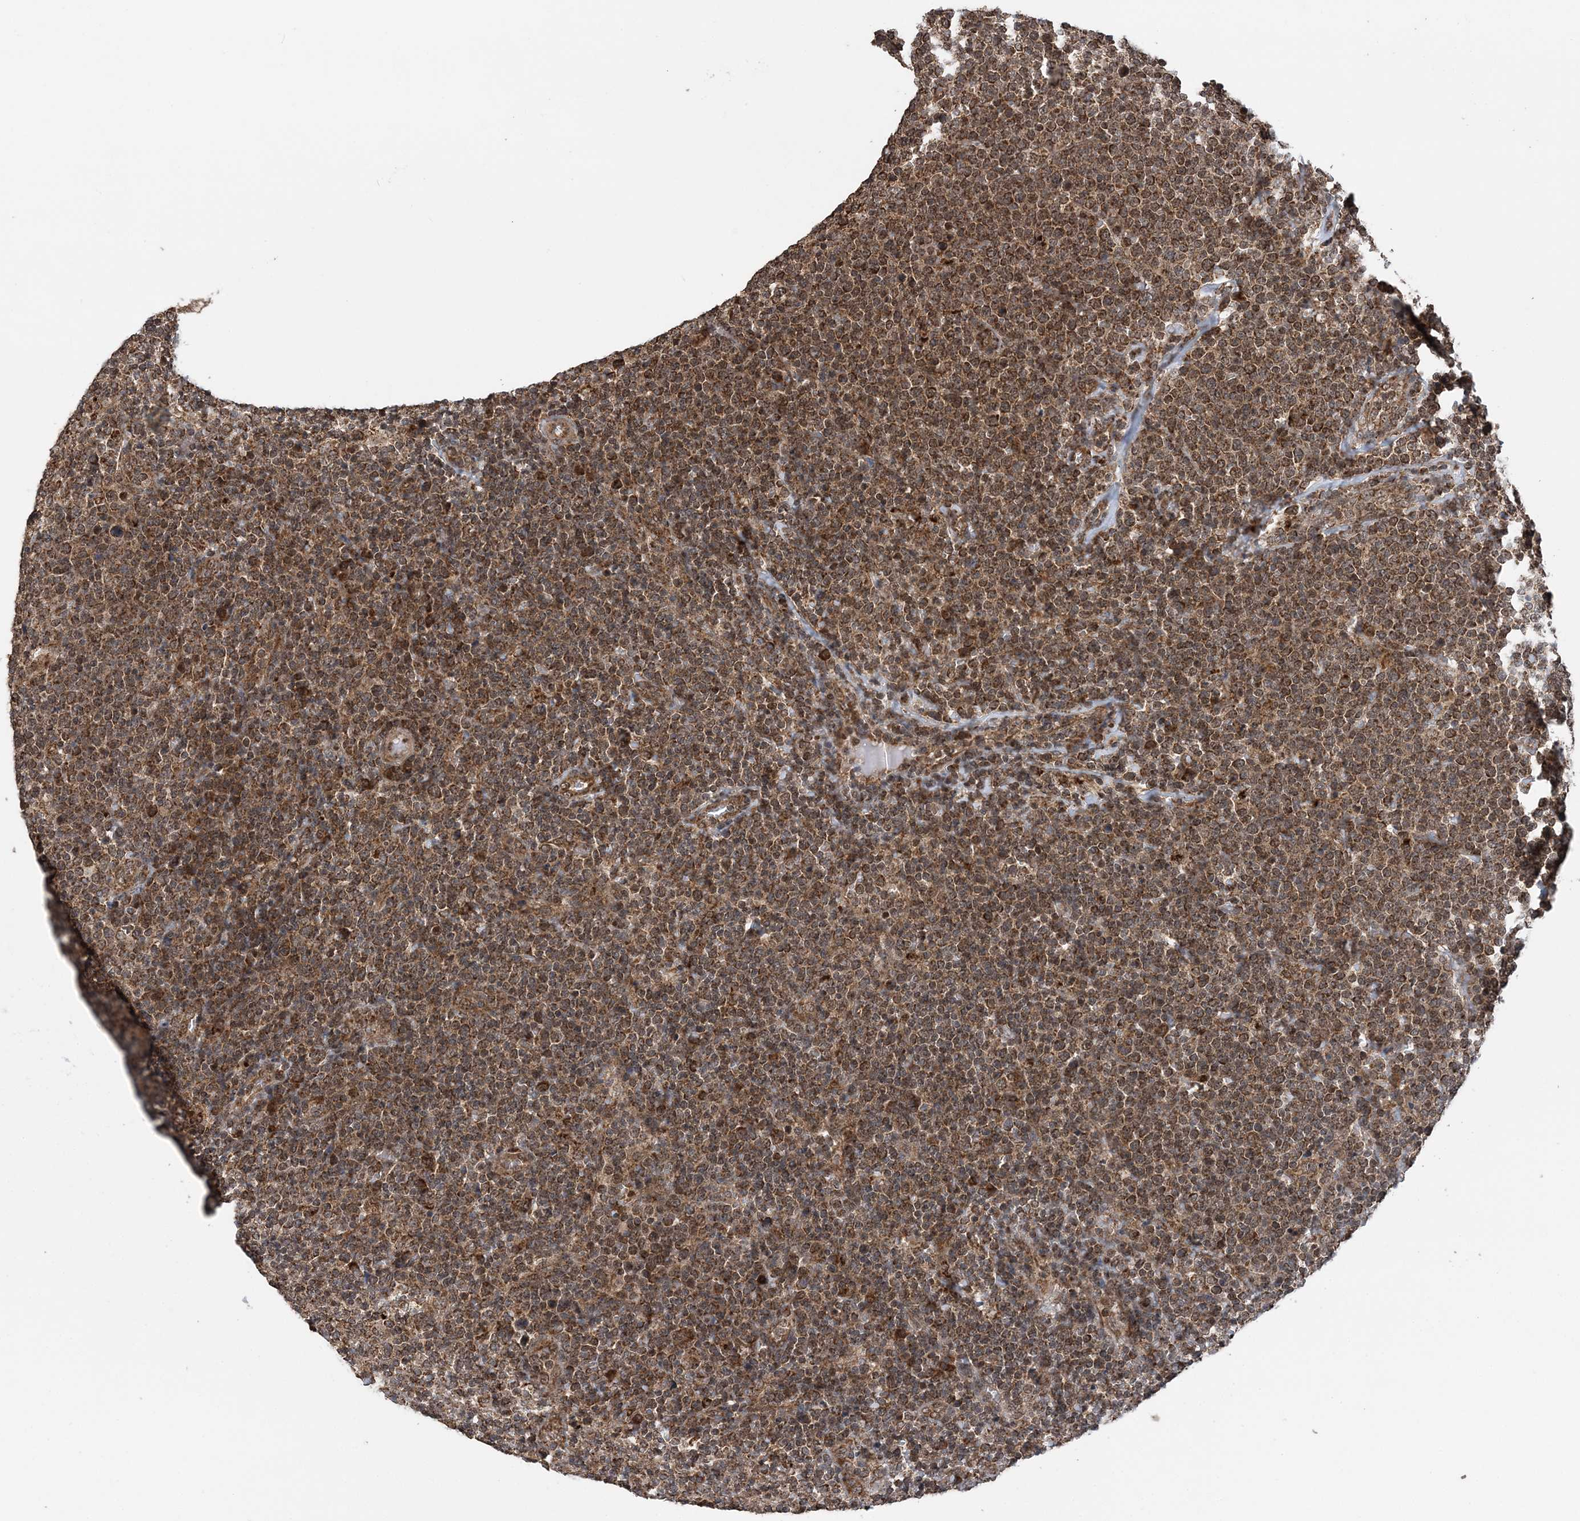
{"staining": {"intensity": "strong", "quantity": ">75%", "location": "cytoplasmic/membranous"}, "tissue": "lymphoma", "cell_type": "Tumor cells", "image_type": "cancer", "snomed": [{"axis": "morphology", "description": "Malignant lymphoma, non-Hodgkin's type, High grade"}, {"axis": "topography", "description": "Lymph node"}], "caption": "Brown immunohistochemical staining in lymphoma displays strong cytoplasmic/membranous positivity in about >75% of tumor cells. (Stains: DAB (3,3'-diaminobenzidine) in brown, nuclei in blue, Microscopy: brightfield microscopy at high magnification).", "gene": "PCBP1", "patient": {"sex": "male", "age": 61}}